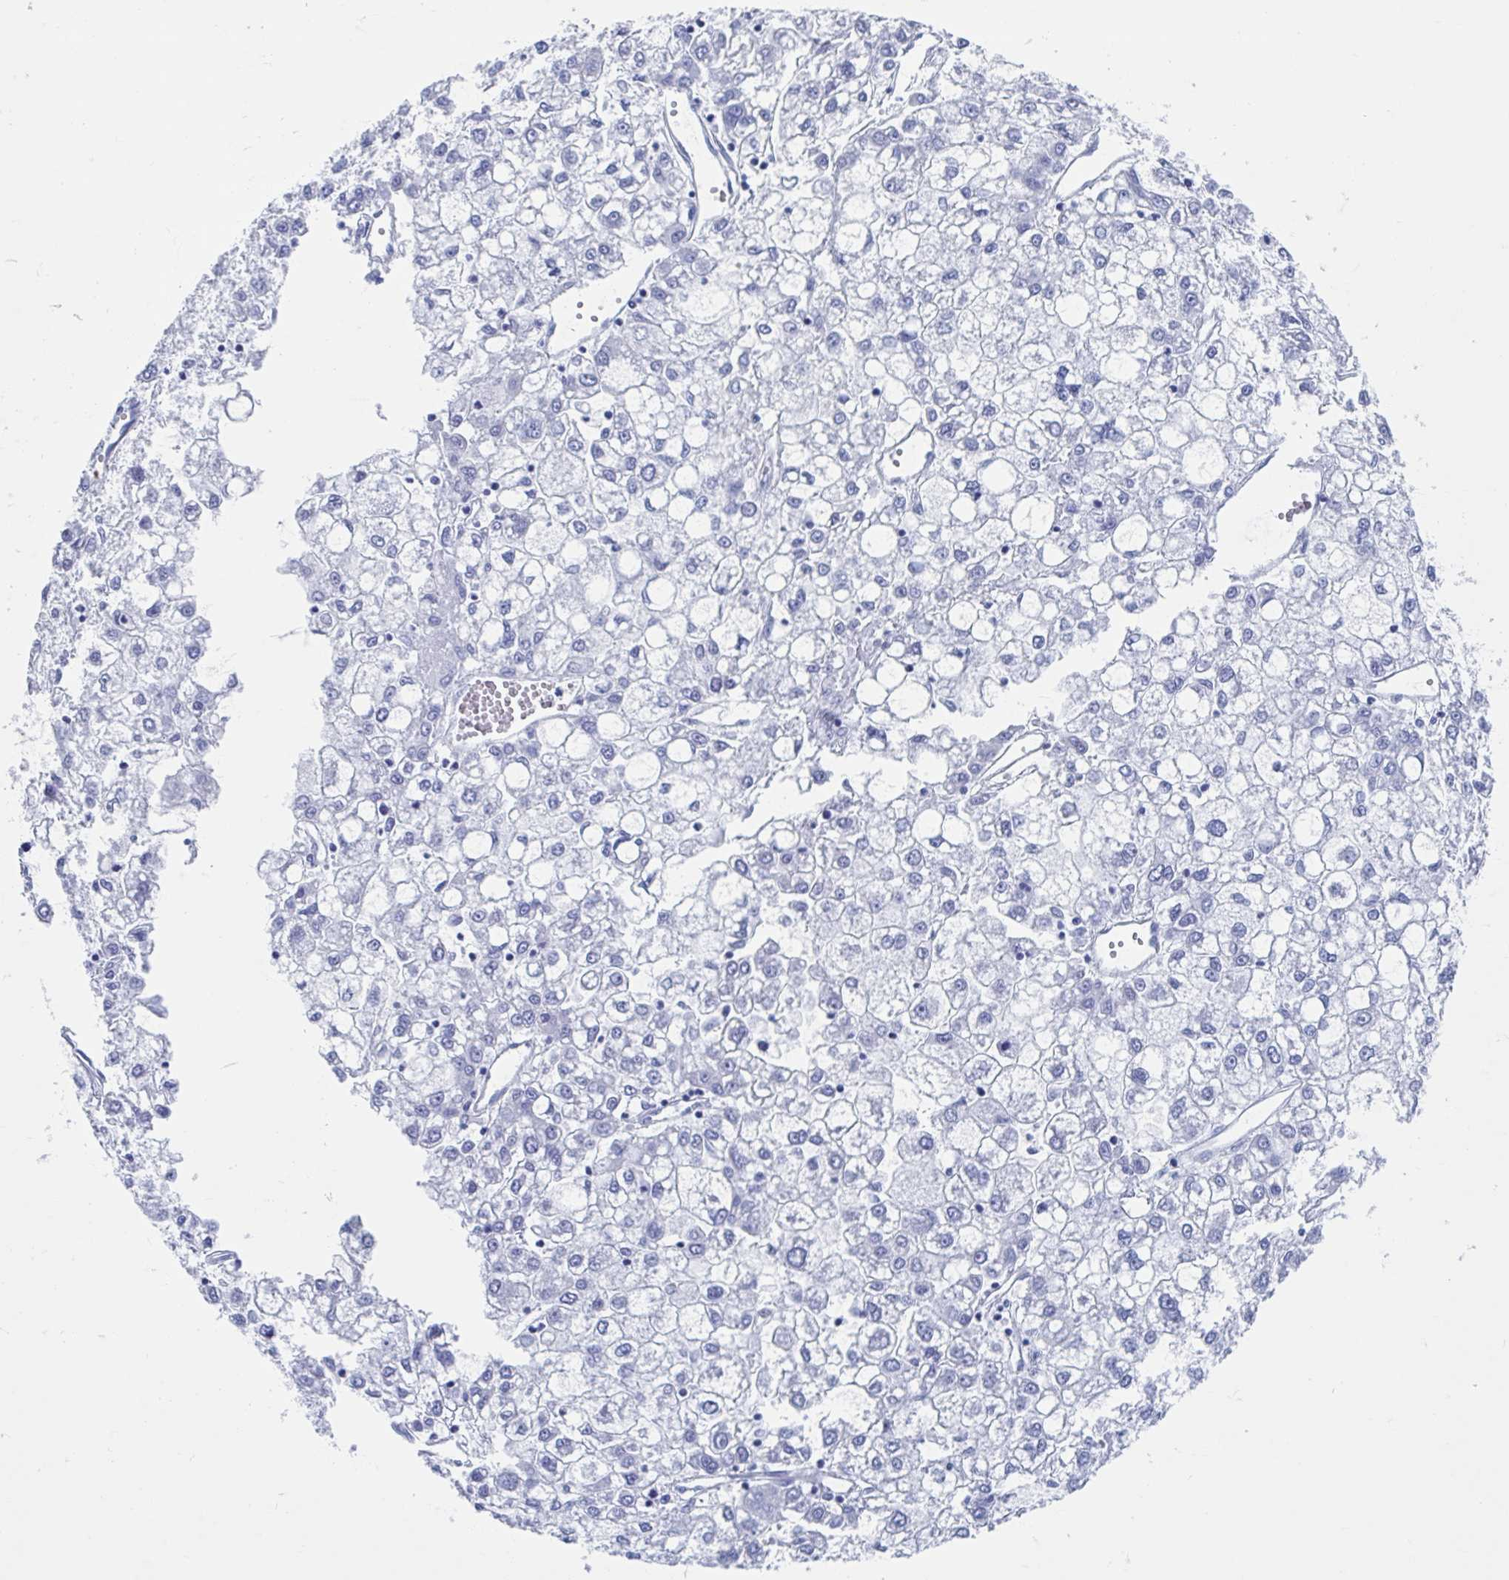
{"staining": {"intensity": "negative", "quantity": "none", "location": "none"}, "tissue": "liver cancer", "cell_type": "Tumor cells", "image_type": "cancer", "snomed": [{"axis": "morphology", "description": "Carcinoma, Hepatocellular, NOS"}, {"axis": "topography", "description": "Liver"}], "caption": "An immunohistochemistry (IHC) micrograph of hepatocellular carcinoma (liver) is shown. There is no staining in tumor cells of hepatocellular carcinoma (liver). (Brightfield microscopy of DAB (3,3'-diaminobenzidine) immunohistochemistry at high magnification).", "gene": "SHCBP1L", "patient": {"sex": "male", "age": 40}}